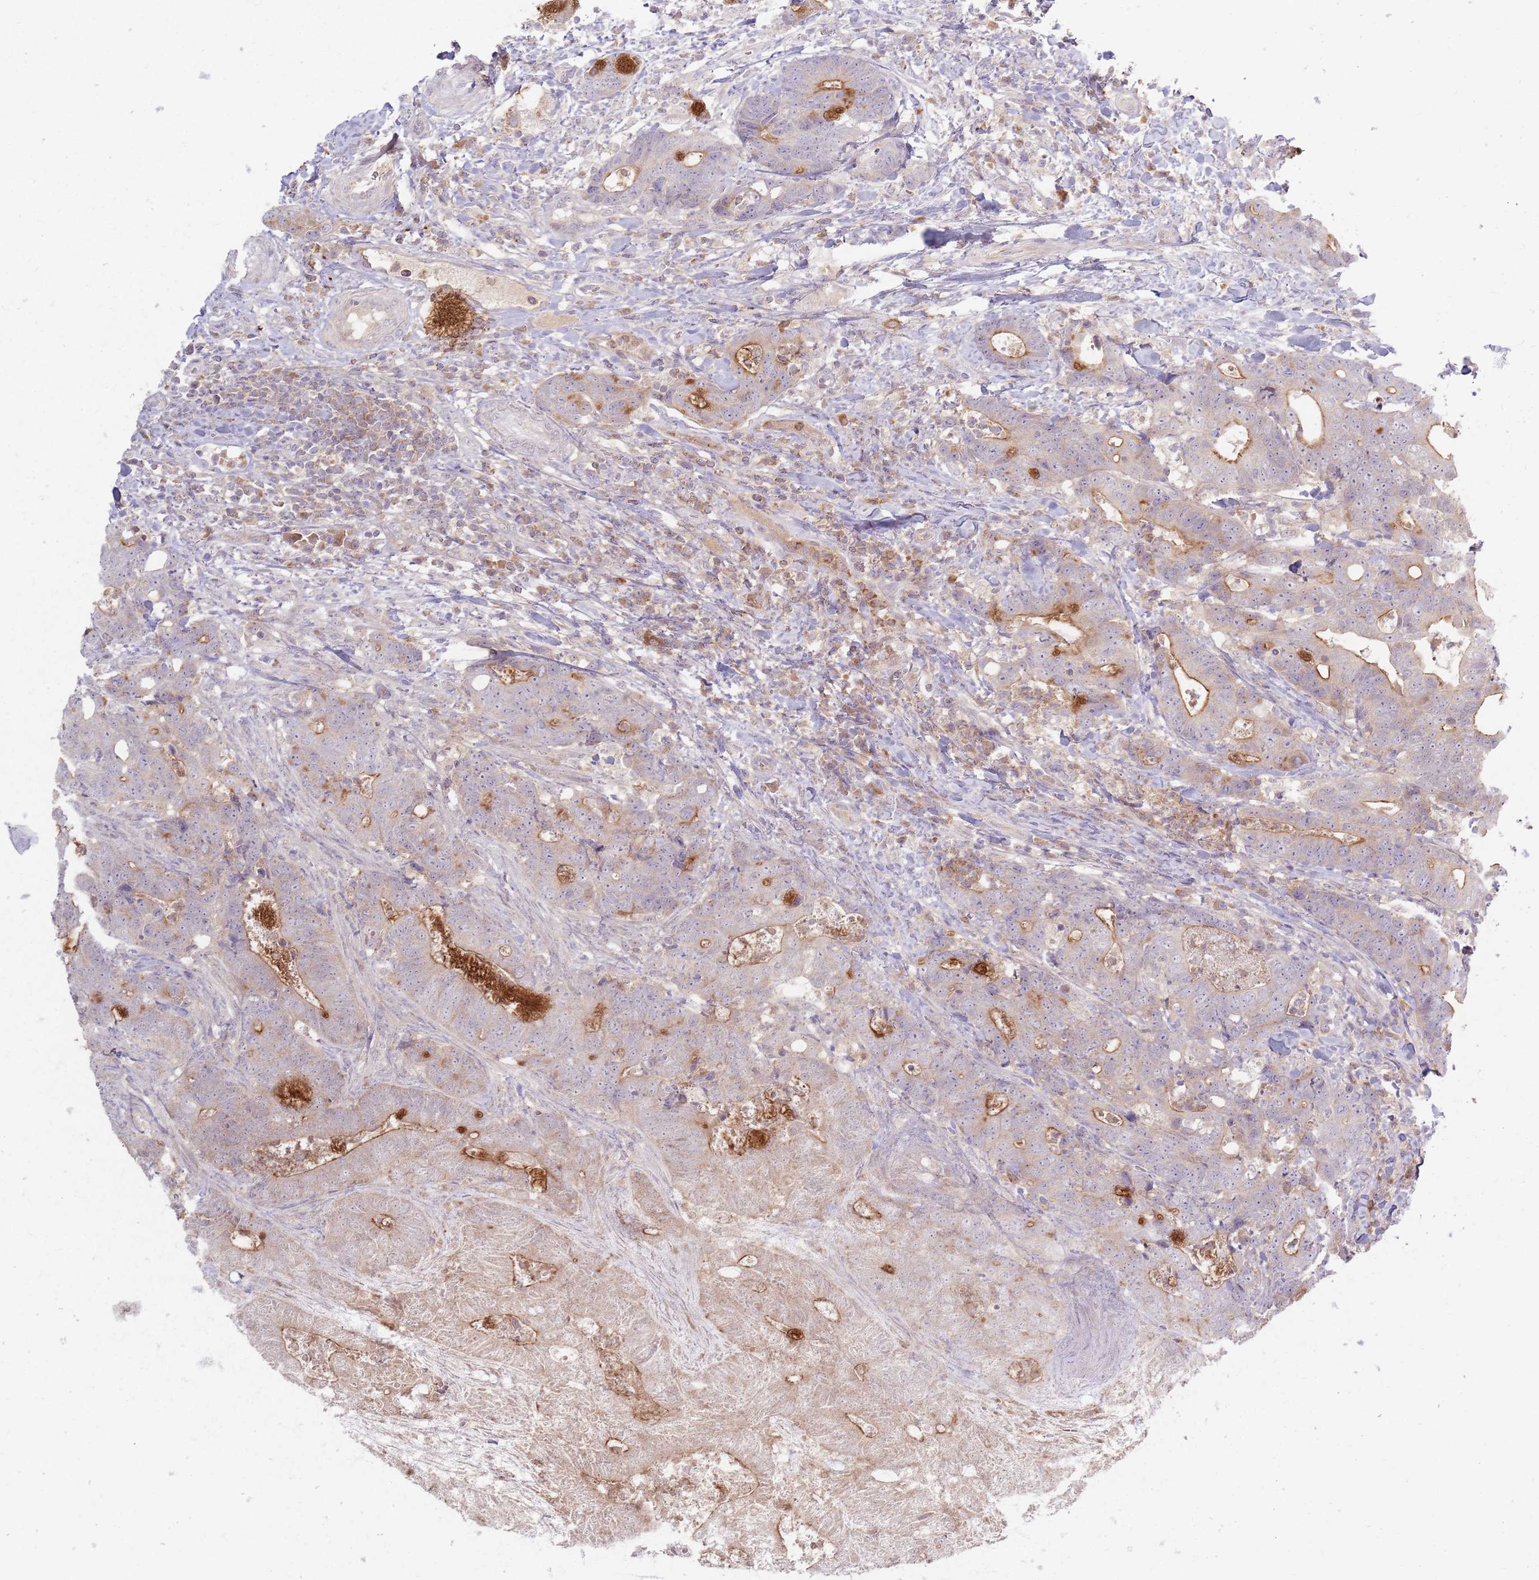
{"staining": {"intensity": "moderate", "quantity": "25%-75%", "location": "cytoplasmic/membranous"}, "tissue": "colorectal cancer", "cell_type": "Tumor cells", "image_type": "cancer", "snomed": [{"axis": "morphology", "description": "Adenocarcinoma, NOS"}, {"axis": "topography", "description": "Colon"}], "caption": "A brown stain highlights moderate cytoplasmic/membranous positivity of a protein in human colorectal cancer tumor cells. The protein of interest is stained brown, and the nuclei are stained in blue (DAB (3,3'-diaminobenzidine) IHC with brightfield microscopy, high magnification).", "gene": "ZDHHC2", "patient": {"sex": "female", "age": 82}}